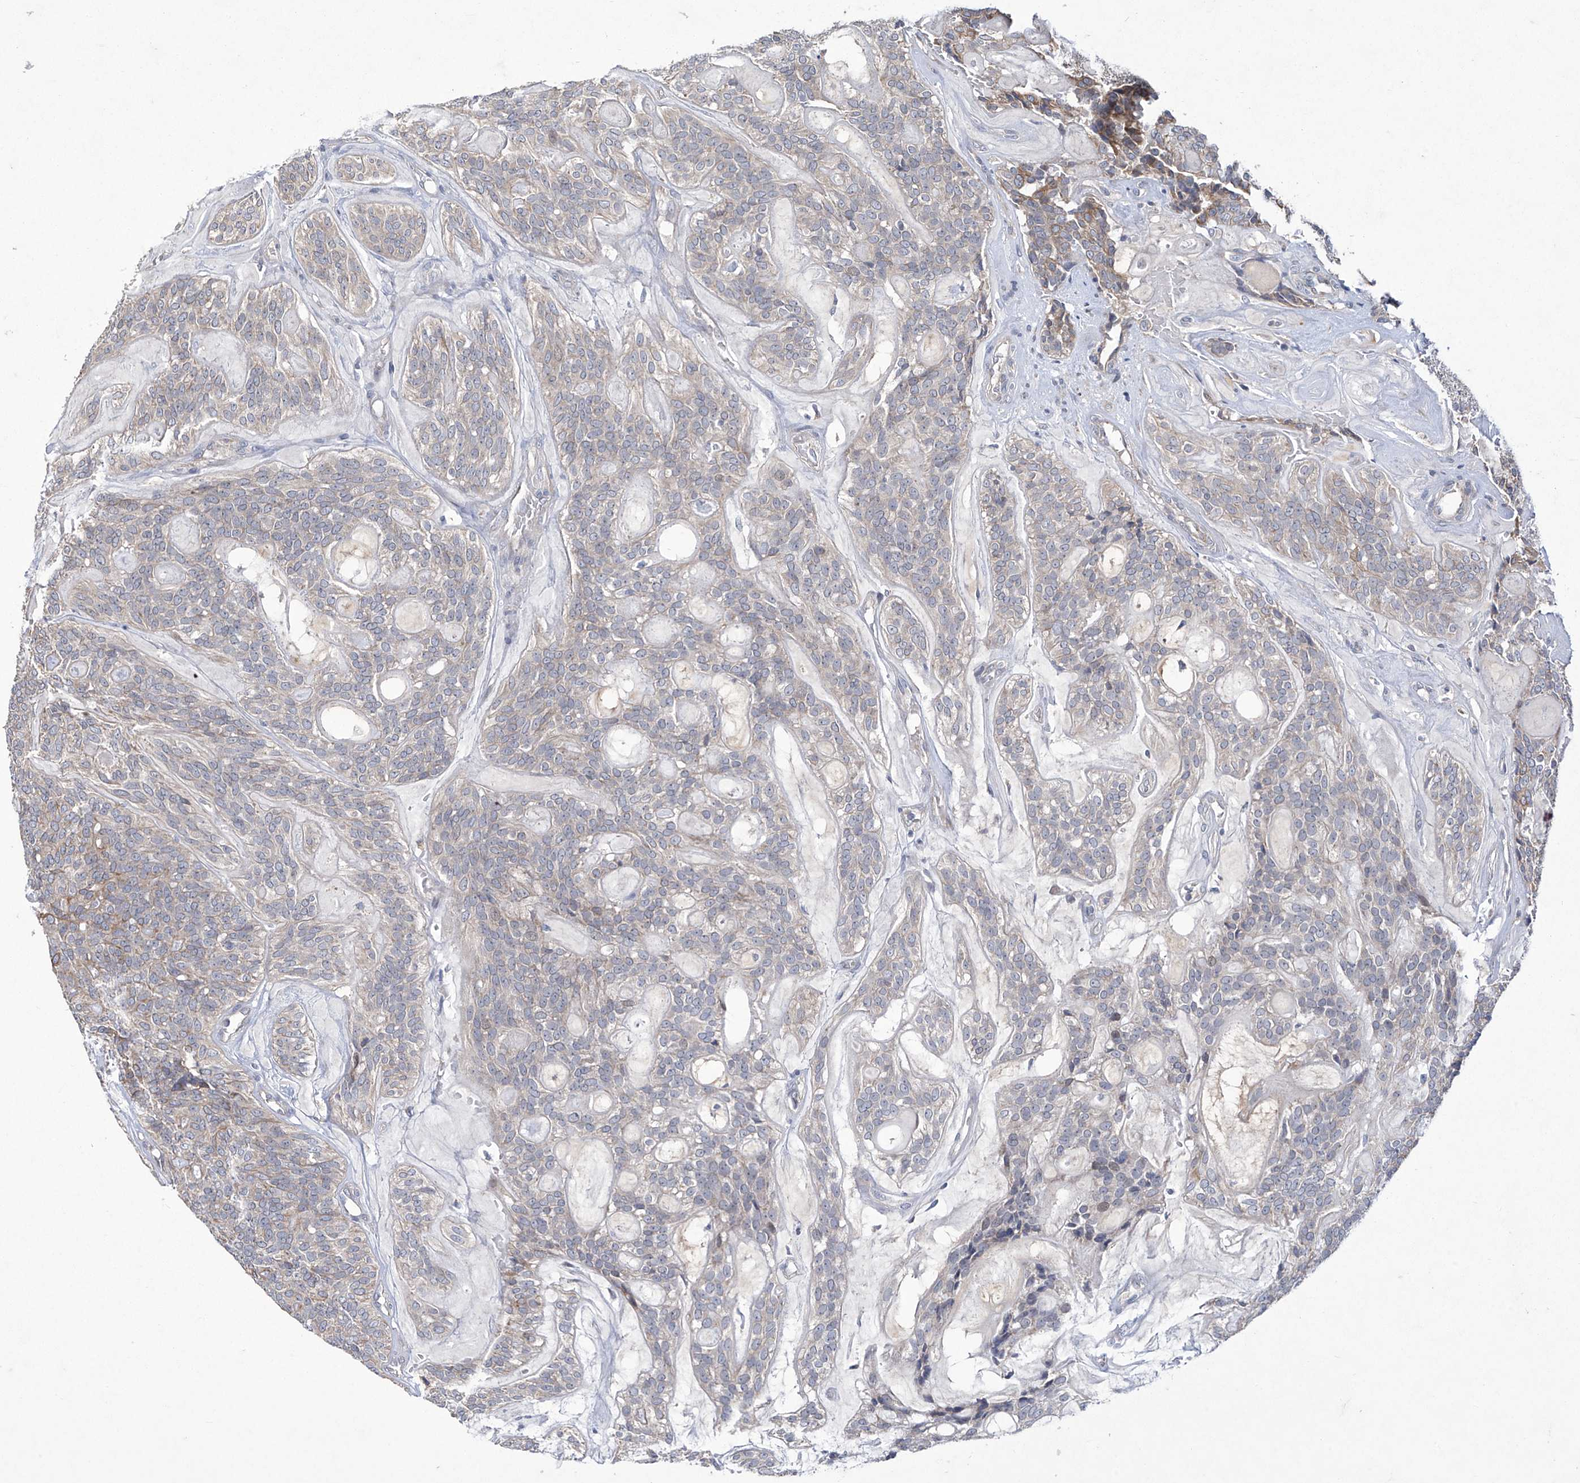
{"staining": {"intensity": "weak", "quantity": "<25%", "location": "cytoplasmic/membranous"}, "tissue": "head and neck cancer", "cell_type": "Tumor cells", "image_type": "cancer", "snomed": [{"axis": "morphology", "description": "Adenocarcinoma, NOS"}, {"axis": "topography", "description": "Head-Neck"}], "caption": "Micrograph shows no protein positivity in tumor cells of head and neck cancer tissue.", "gene": "TRIM60", "patient": {"sex": "male", "age": 66}}